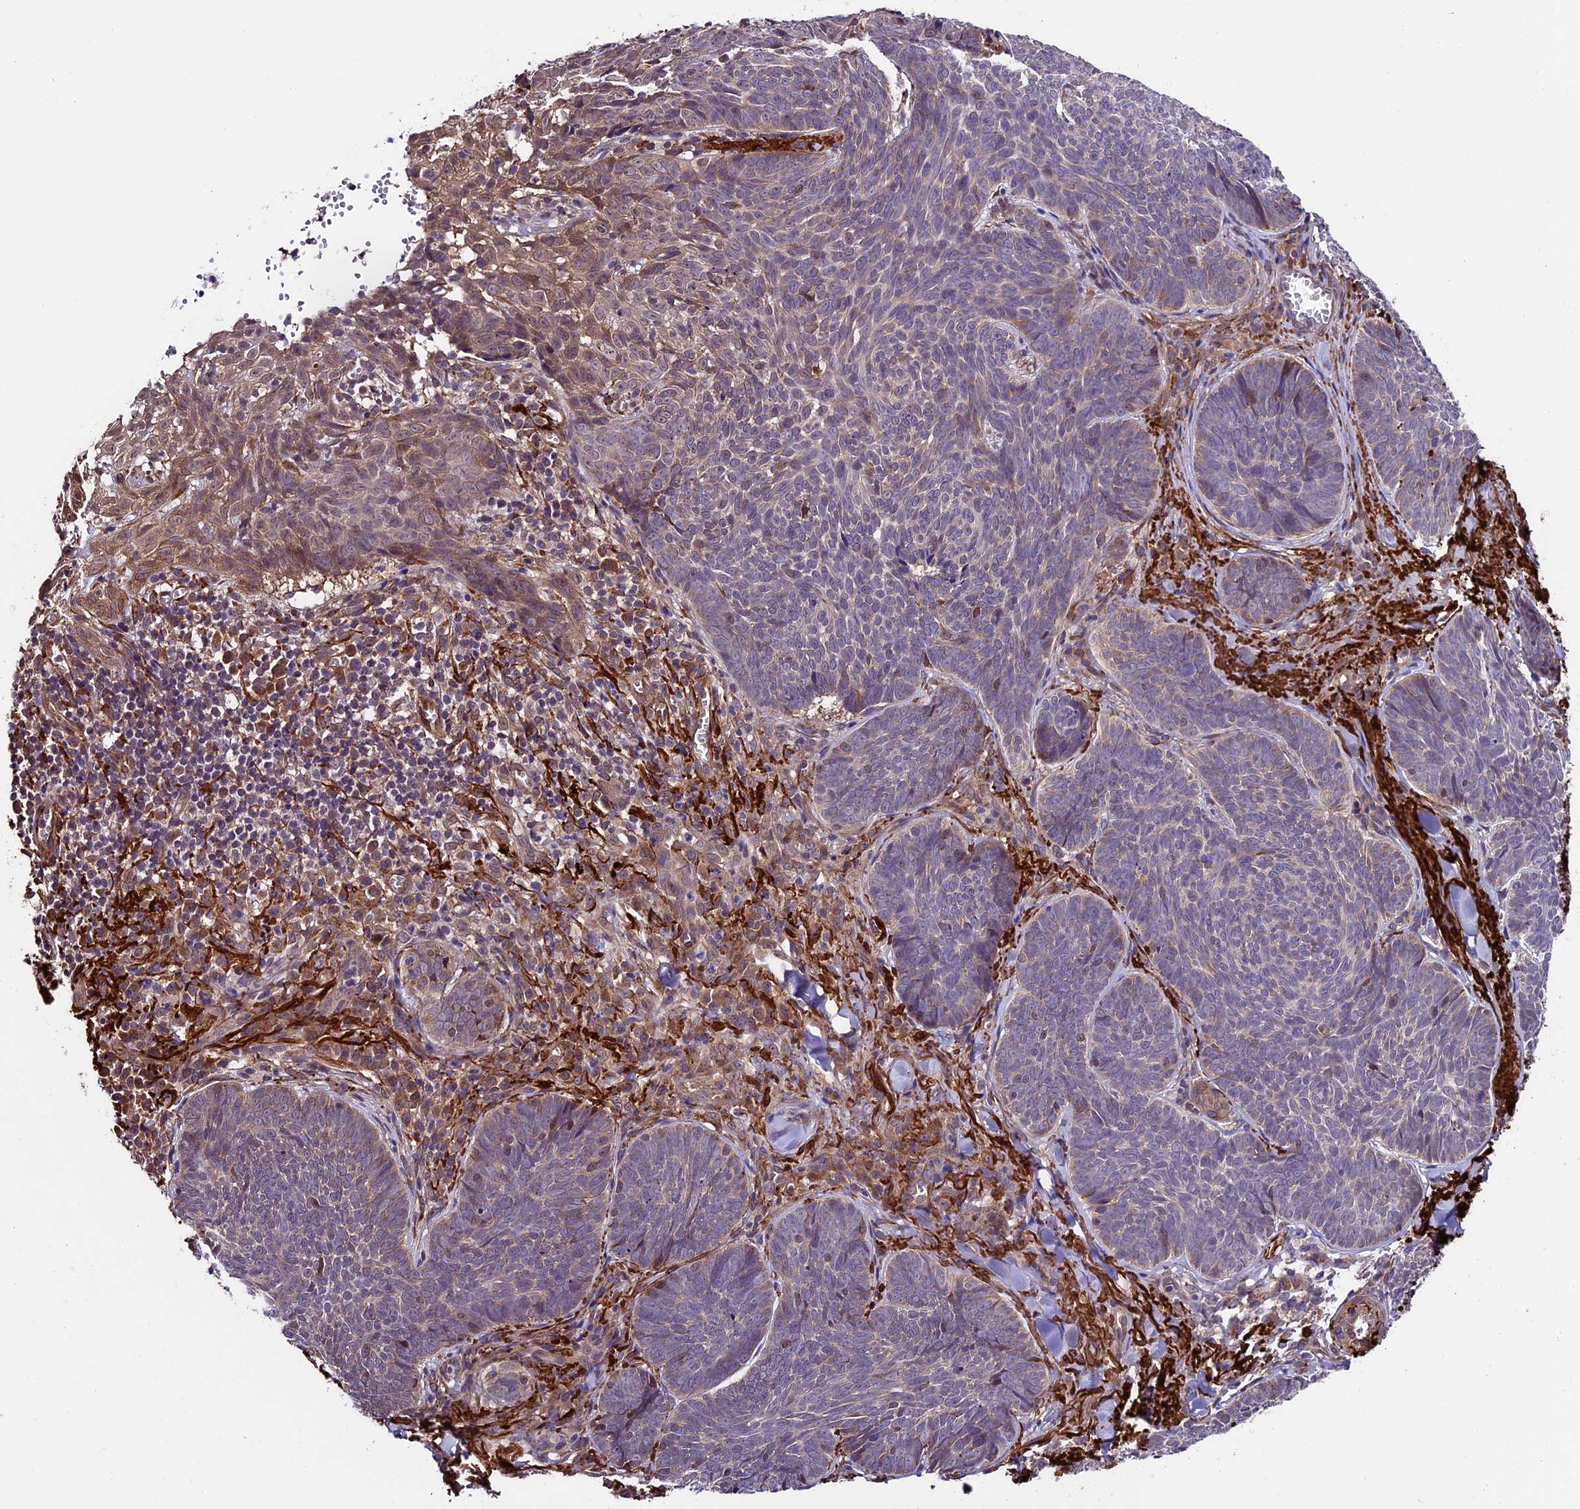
{"staining": {"intensity": "weak", "quantity": "<25%", "location": "cytoplasmic/membranous"}, "tissue": "skin cancer", "cell_type": "Tumor cells", "image_type": "cancer", "snomed": [{"axis": "morphology", "description": "Basal cell carcinoma"}, {"axis": "topography", "description": "Skin"}], "caption": "The immunohistochemistry (IHC) photomicrograph has no significant expression in tumor cells of skin cancer (basal cell carcinoma) tissue. (DAB (3,3'-diaminobenzidine) immunohistochemistry (IHC) with hematoxylin counter stain).", "gene": "LSM7", "patient": {"sex": "female", "age": 74}}